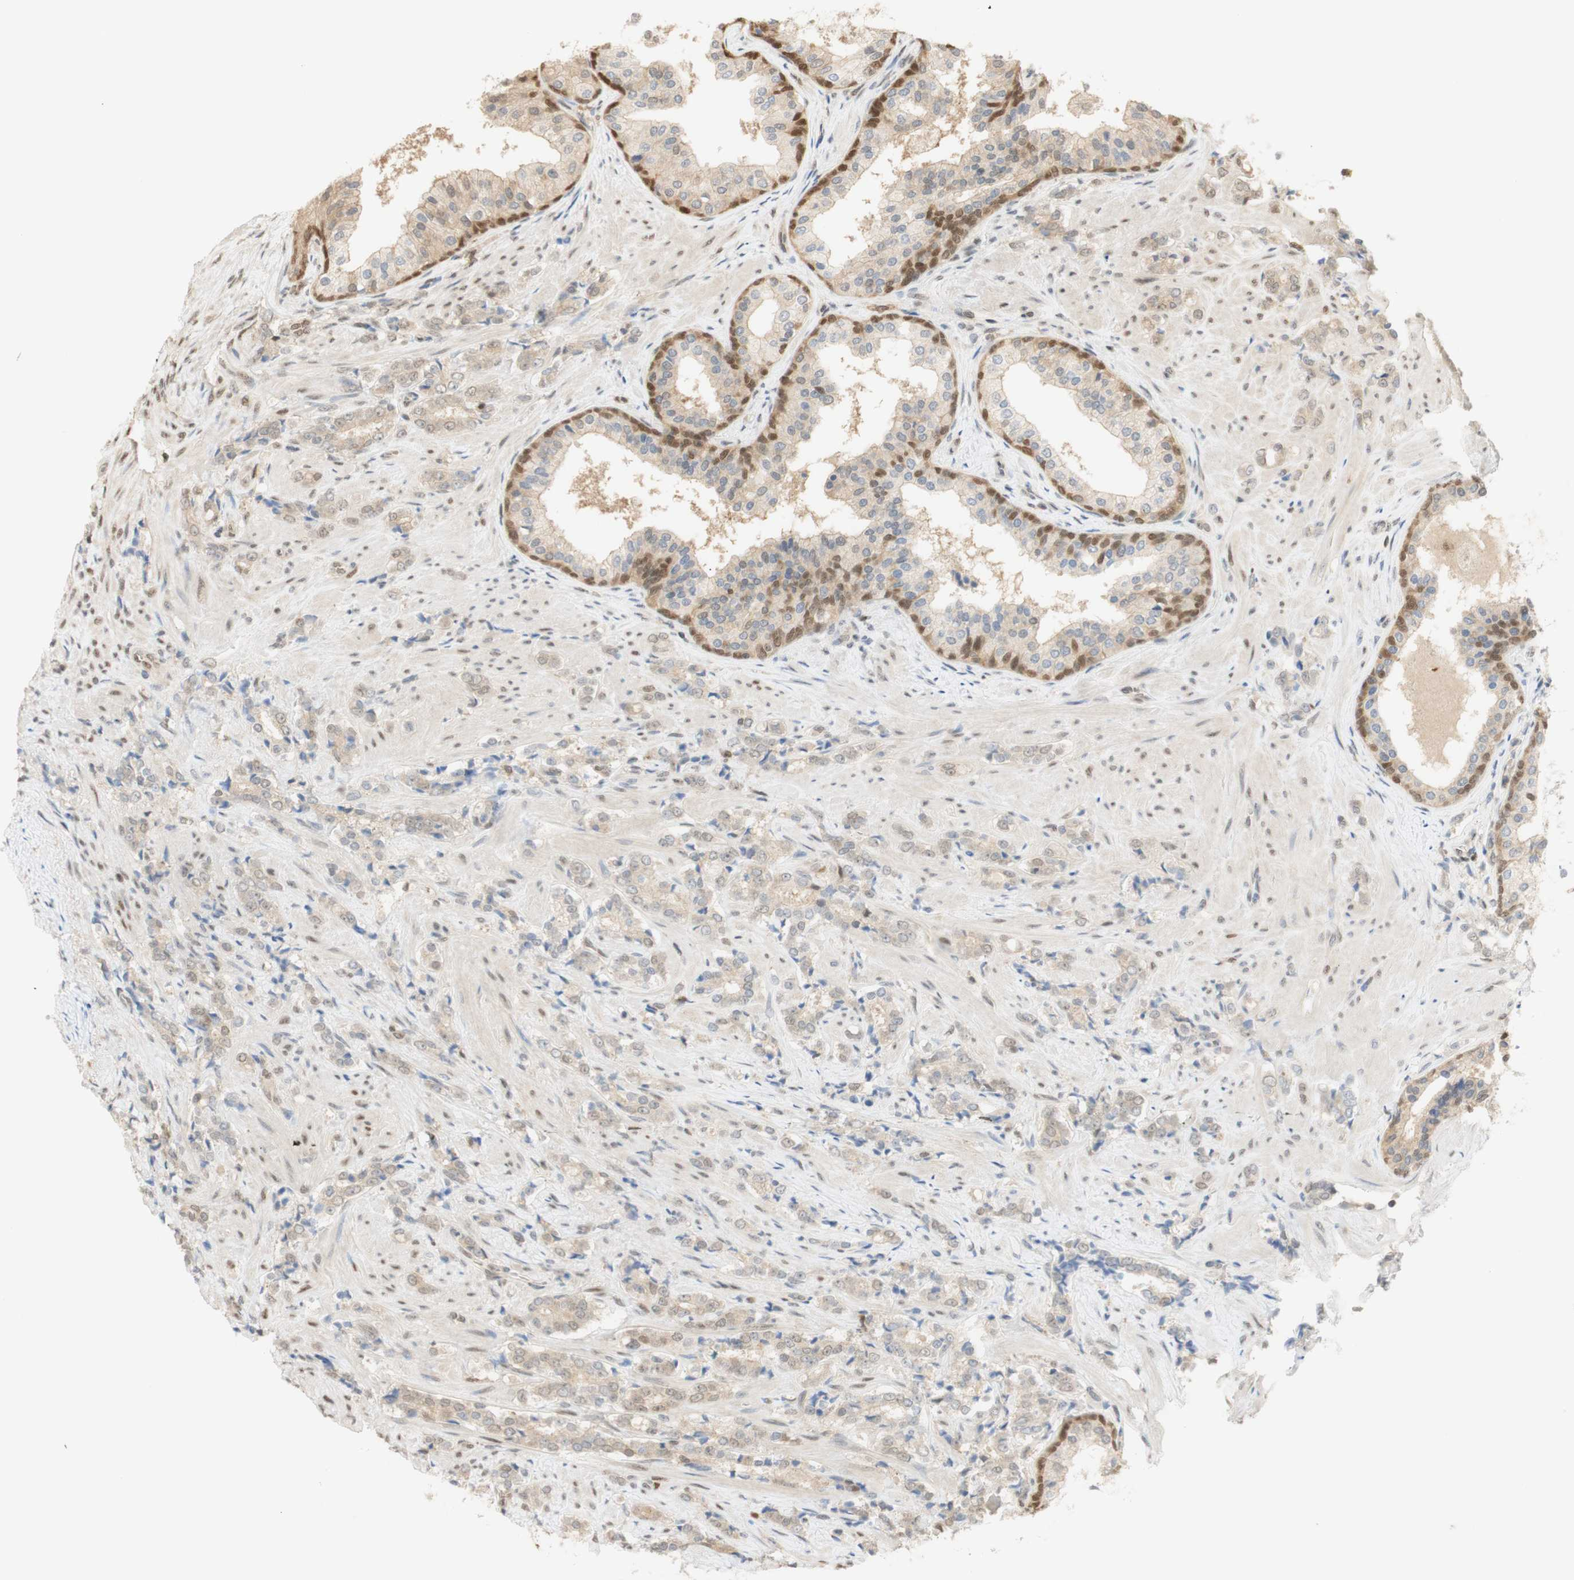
{"staining": {"intensity": "weak", "quantity": "25%-75%", "location": "cytoplasmic/membranous,nuclear"}, "tissue": "prostate cancer", "cell_type": "Tumor cells", "image_type": "cancer", "snomed": [{"axis": "morphology", "description": "Adenocarcinoma, Low grade"}, {"axis": "topography", "description": "Prostate"}], "caption": "Tumor cells display weak cytoplasmic/membranous and nuclear positivity in approximately 25%-75% of cells in prostate cancer.", "gene": "NAP1L4", "patient": {"sex": "male", "age": 60}}